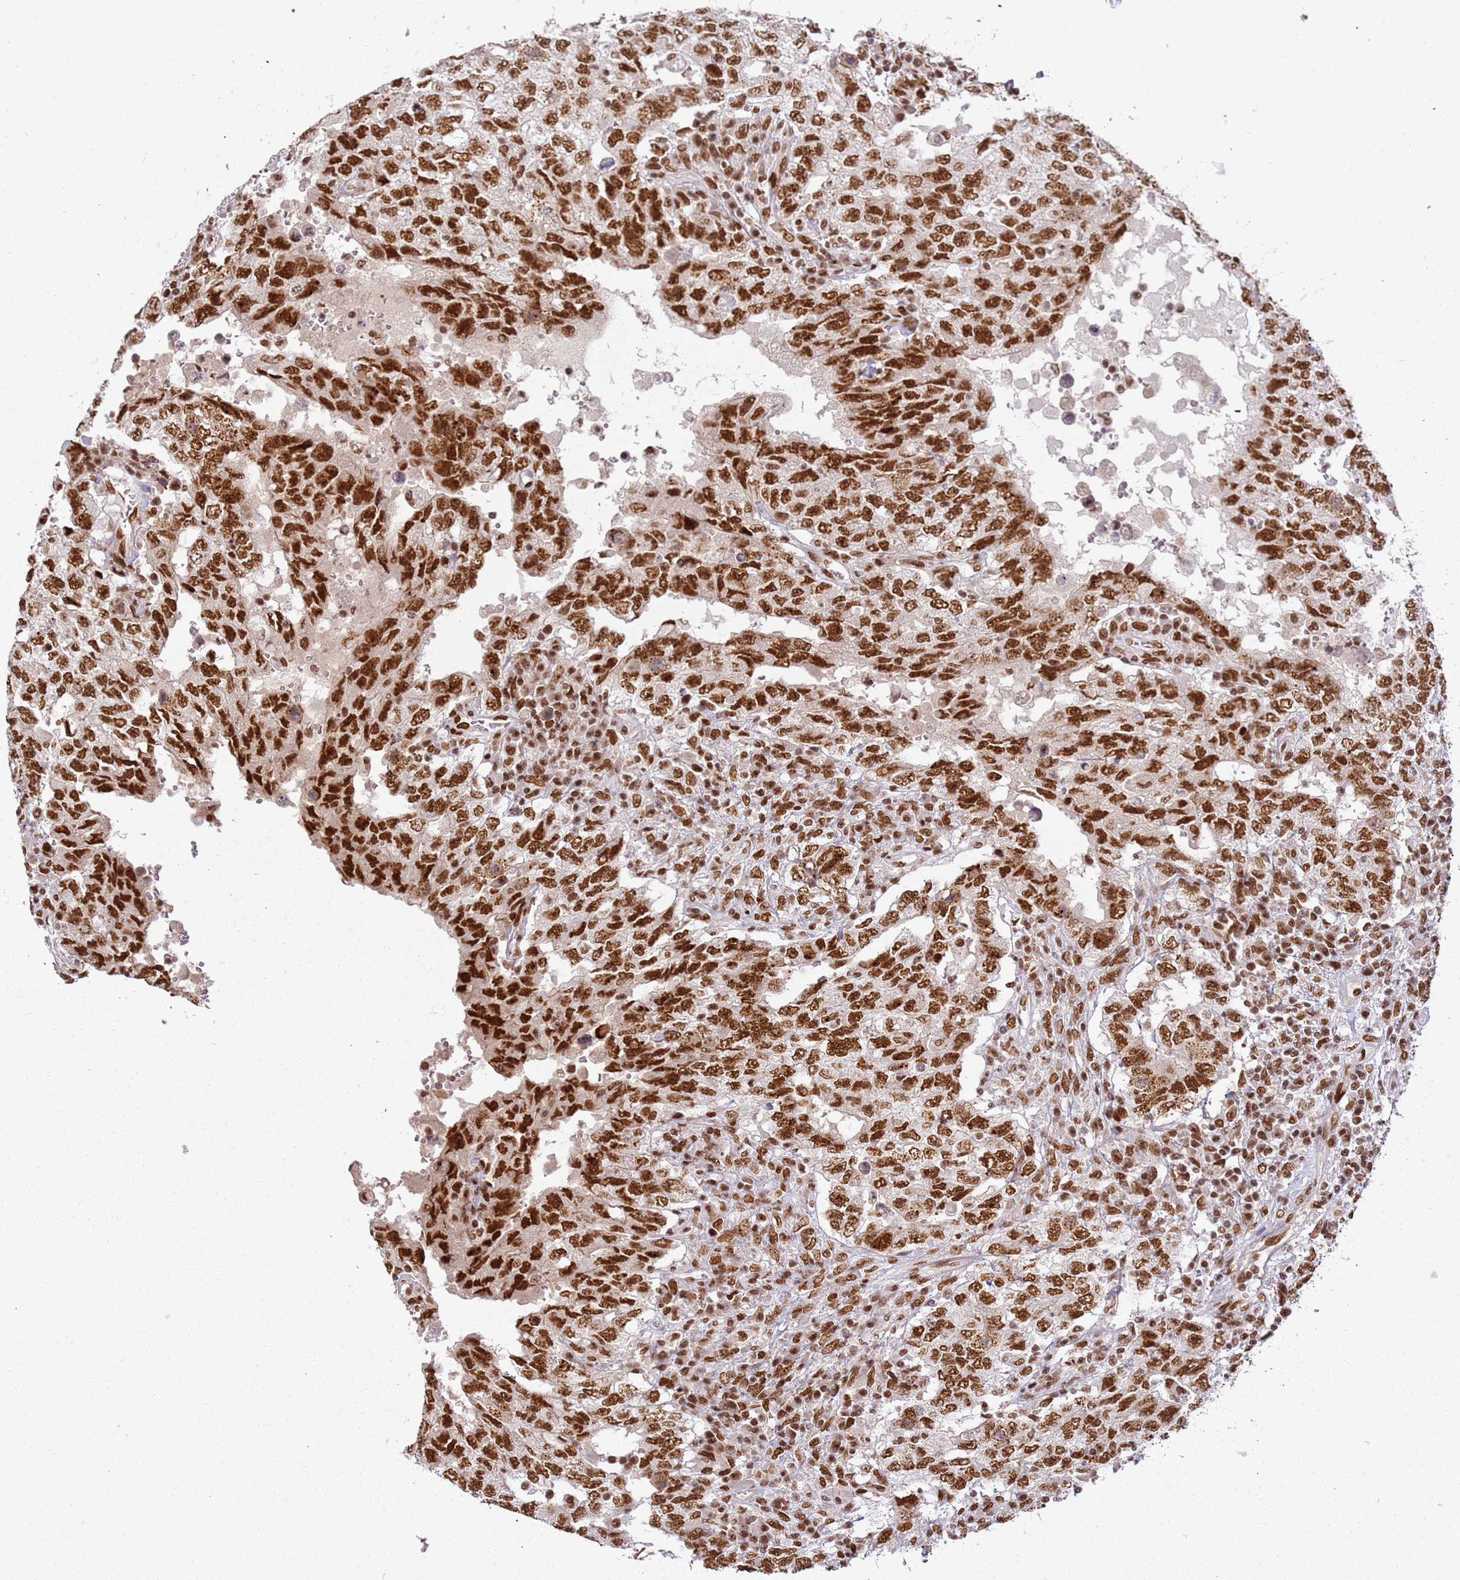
{"staining": {"intensity": "strong", "quantity": ">75%", "location": "nuclear"}, "tissue": "testis cancer", "cell_type": "Tumor cells", "image_type": "cancer", "snomed": [{"axis": "morphology", "description": "Carcinoma, Embryonal, NOS"}, {"axis": "topography", "description": "Testis"}], "caption": "Immunohistochemistry staining of testis cancer, which shows high levels of strong nuclear staining in approximately >75% of tumor cells indicating strong nuclear protein expression. The staining was performed using DAB (brown) for protein detection and nuclei were counterstained in hematoxylin (blue).", "gene": "TENT4A", "patient": {"sex": "male", "age": 26}}